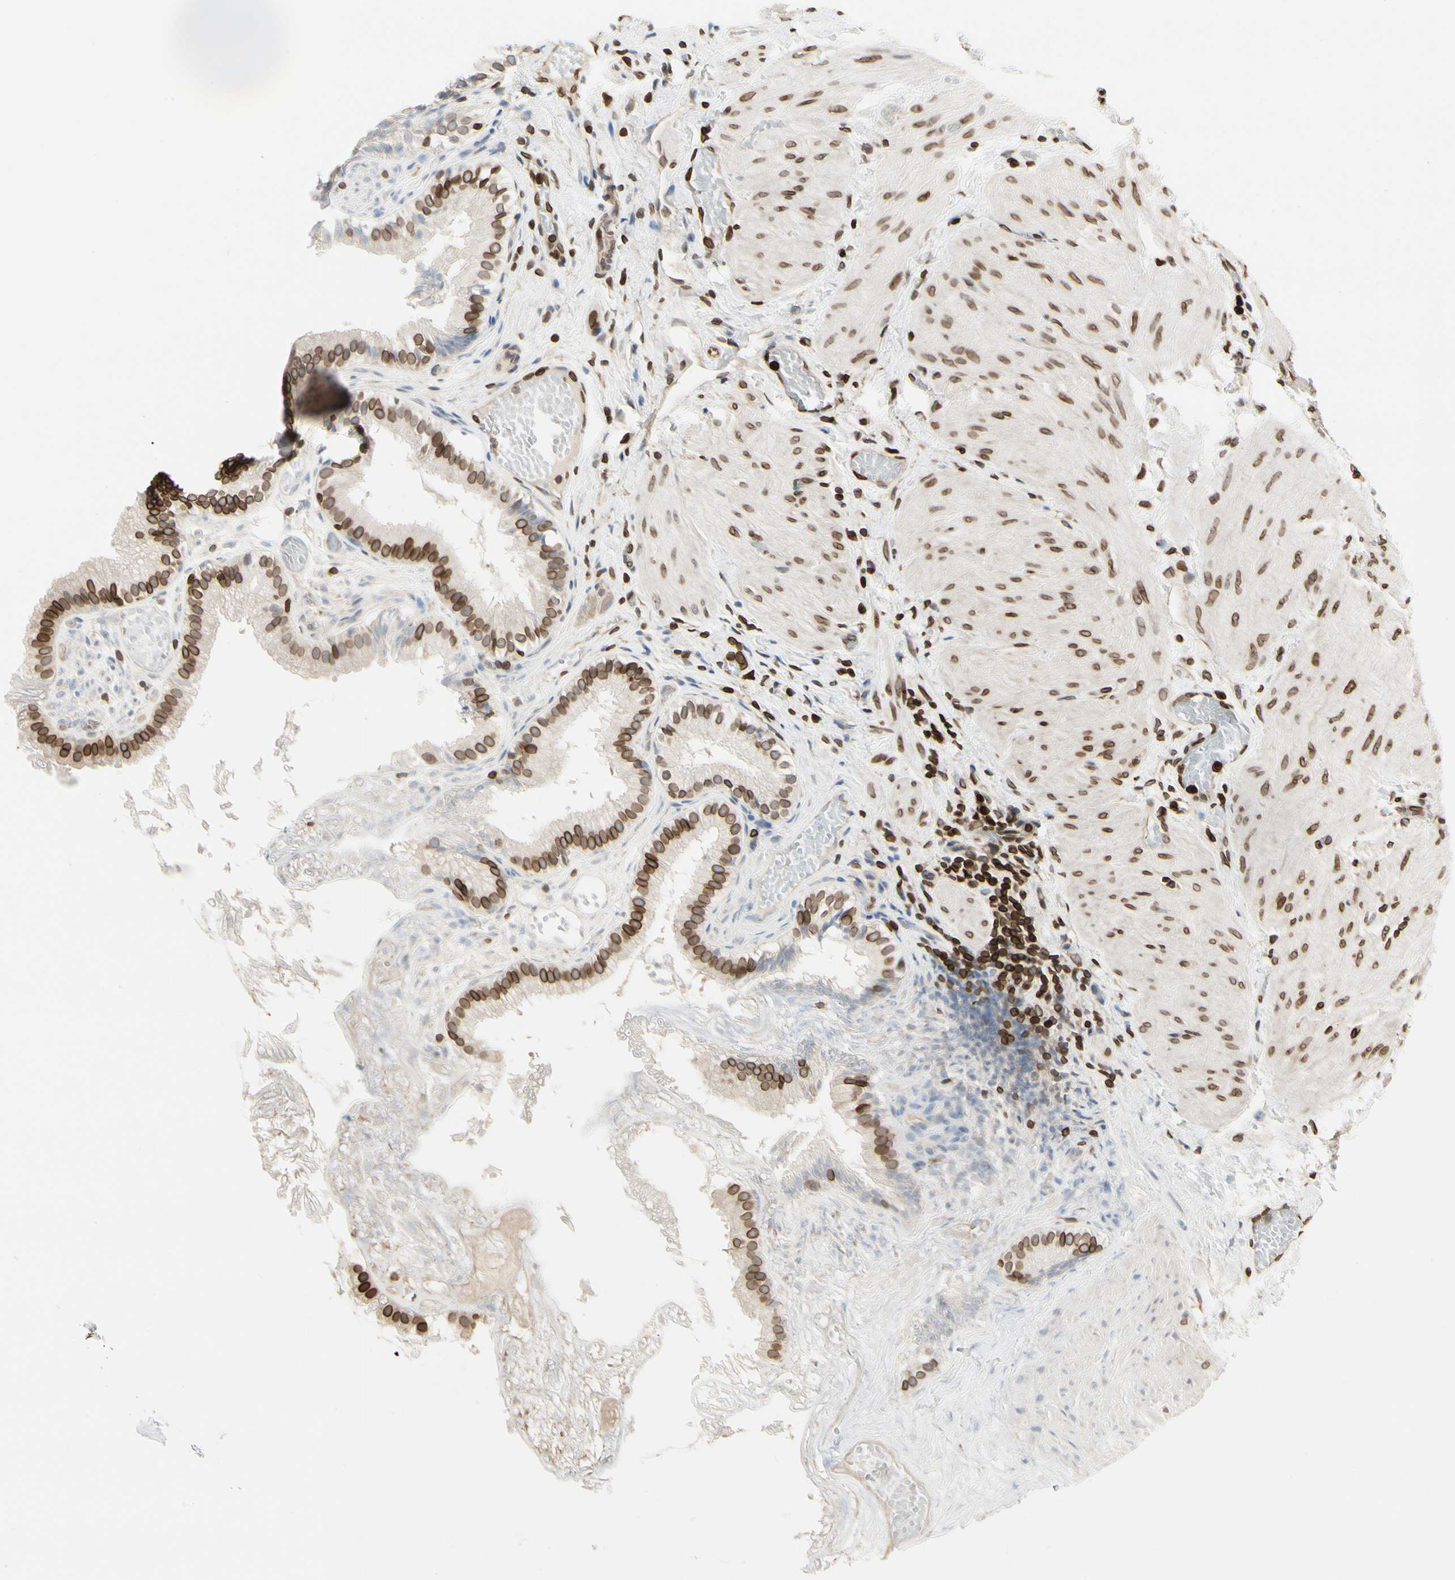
{"staining": {"intensity": "moderate", "quantity": ">75%", "location": "cytoplasmic/membranous,nuclear"}, "tissue": "gallbladder", "cell_type": "Glandular cells", "image_type": "normal", "snomed": [{"axis": "morphology", "description": "Normal tissue, NOS"}, {"axis": "topography", "description": "Gallbladder"}], "caption": "Immunohistochemistry (IHC) (DAB) staining of unremarkable human gallbladder reveals moderate cytoplasmic/membranous,nuclear protein positivity in approximately >75% of glandular cells. The staining is performed using DAB (3,3'-diaminobenzidine) brown chromogen to label protein expression. The nuclei are counter-stained blue using hematoxylin.", "gene": "TMPO", "patient": {"sex": "female", "age": 26}}